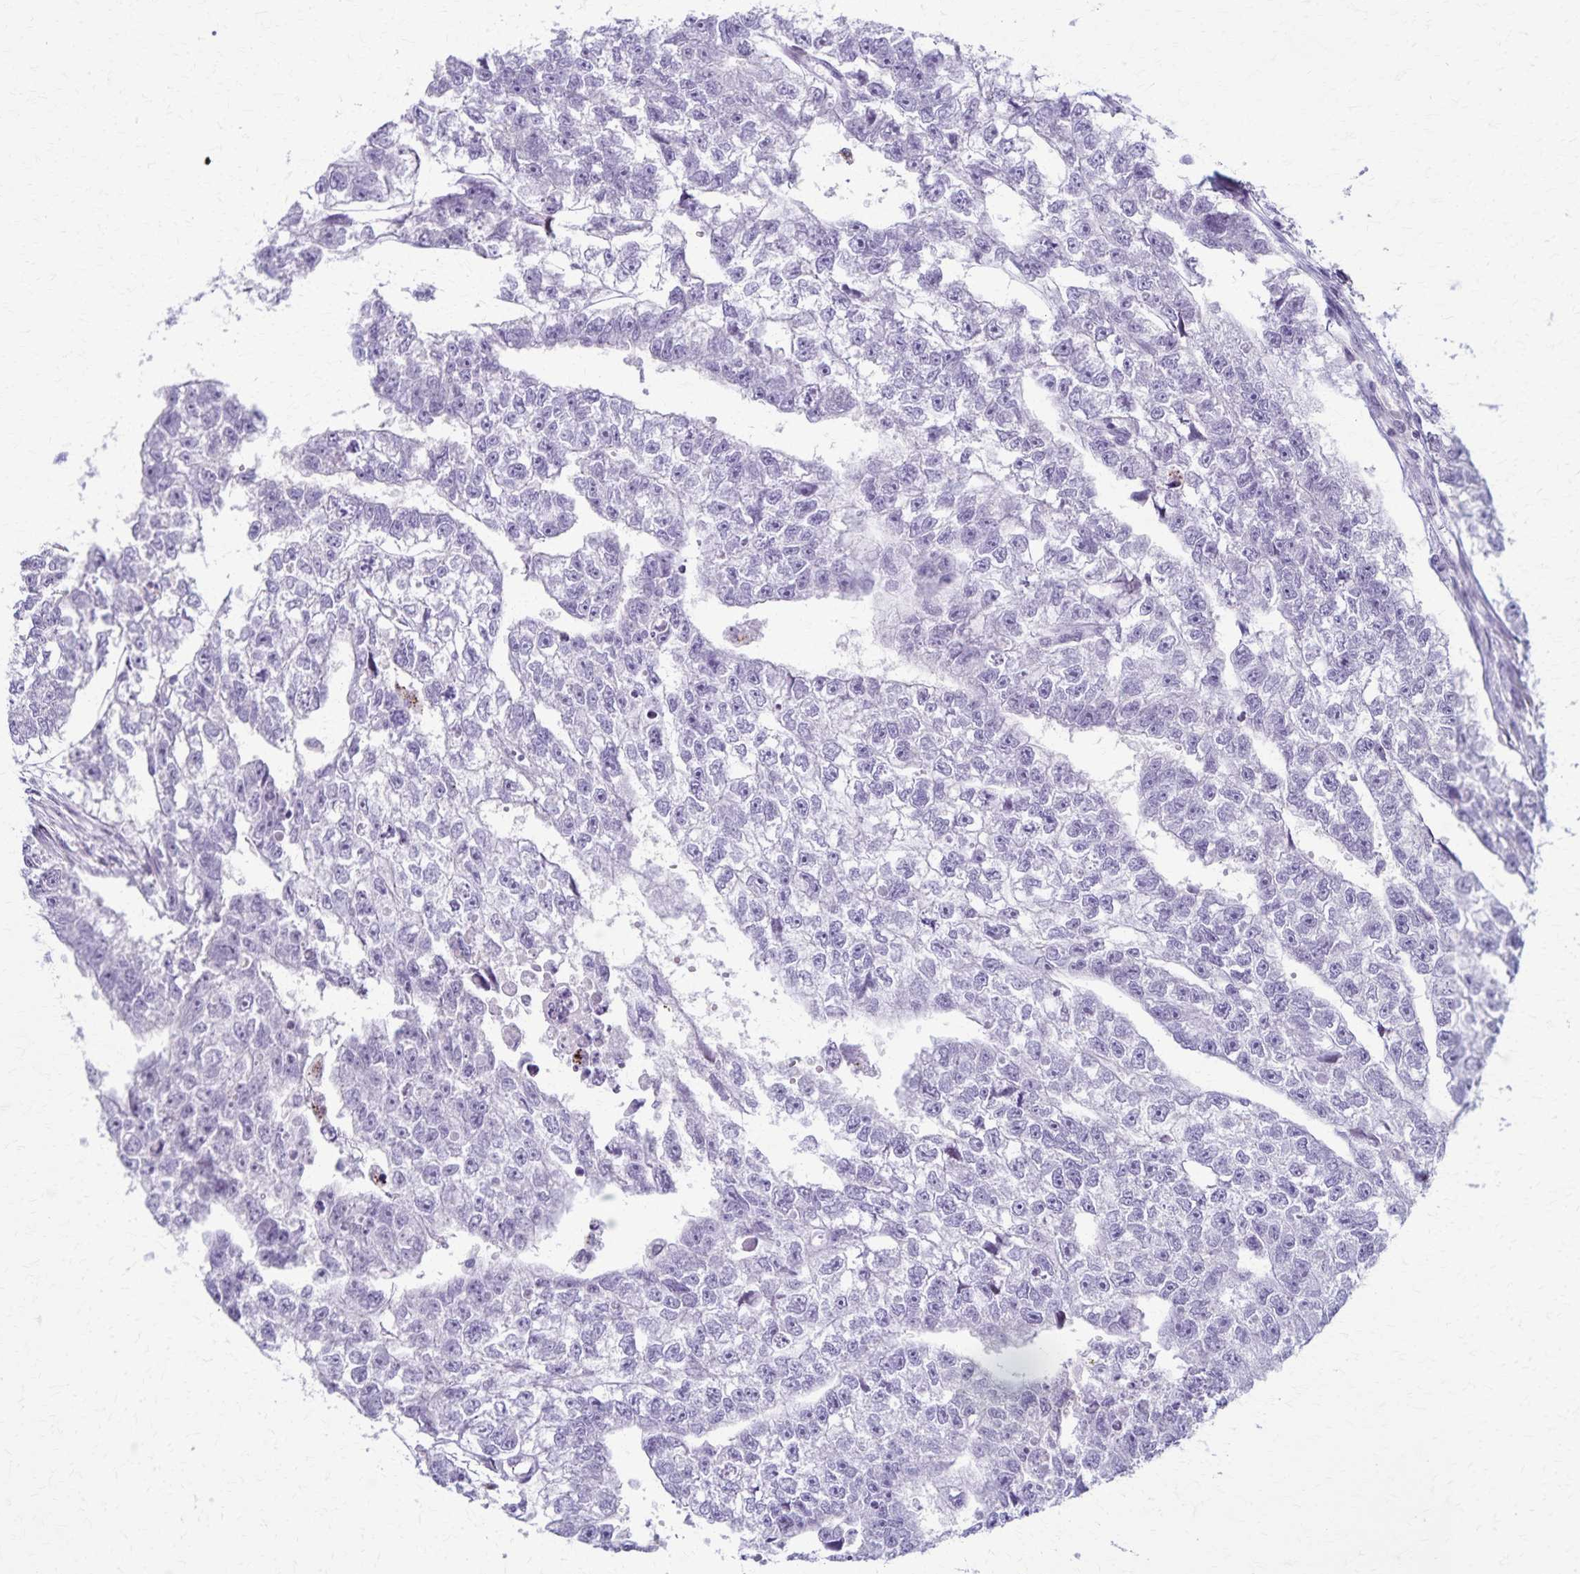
{"staining": {"intensity": "negative", "quantity": "none", "location": "none"}, "tissue": "testis cancer", "cell_type": "Tumor cells", "image_type": "cancer", "snomed": [{"axis": "morphology", "description": "Carcinoma, Embryonal, NOS"}, {"axis": "morphology", "description": "Teratoma, malignant, NOS"}, {"axis": "topography", "description": "Testis"}], "caption": "A photomicrograph of malignant teratoma (testis) stained for a protein reveals no brown staining in tumor cells. (Brightfield microscopy of DAB immunohistochemistry (IHC) at high magnification).", "gene": "TMEM60", "patient": {"sex": "male", "age": 44}}